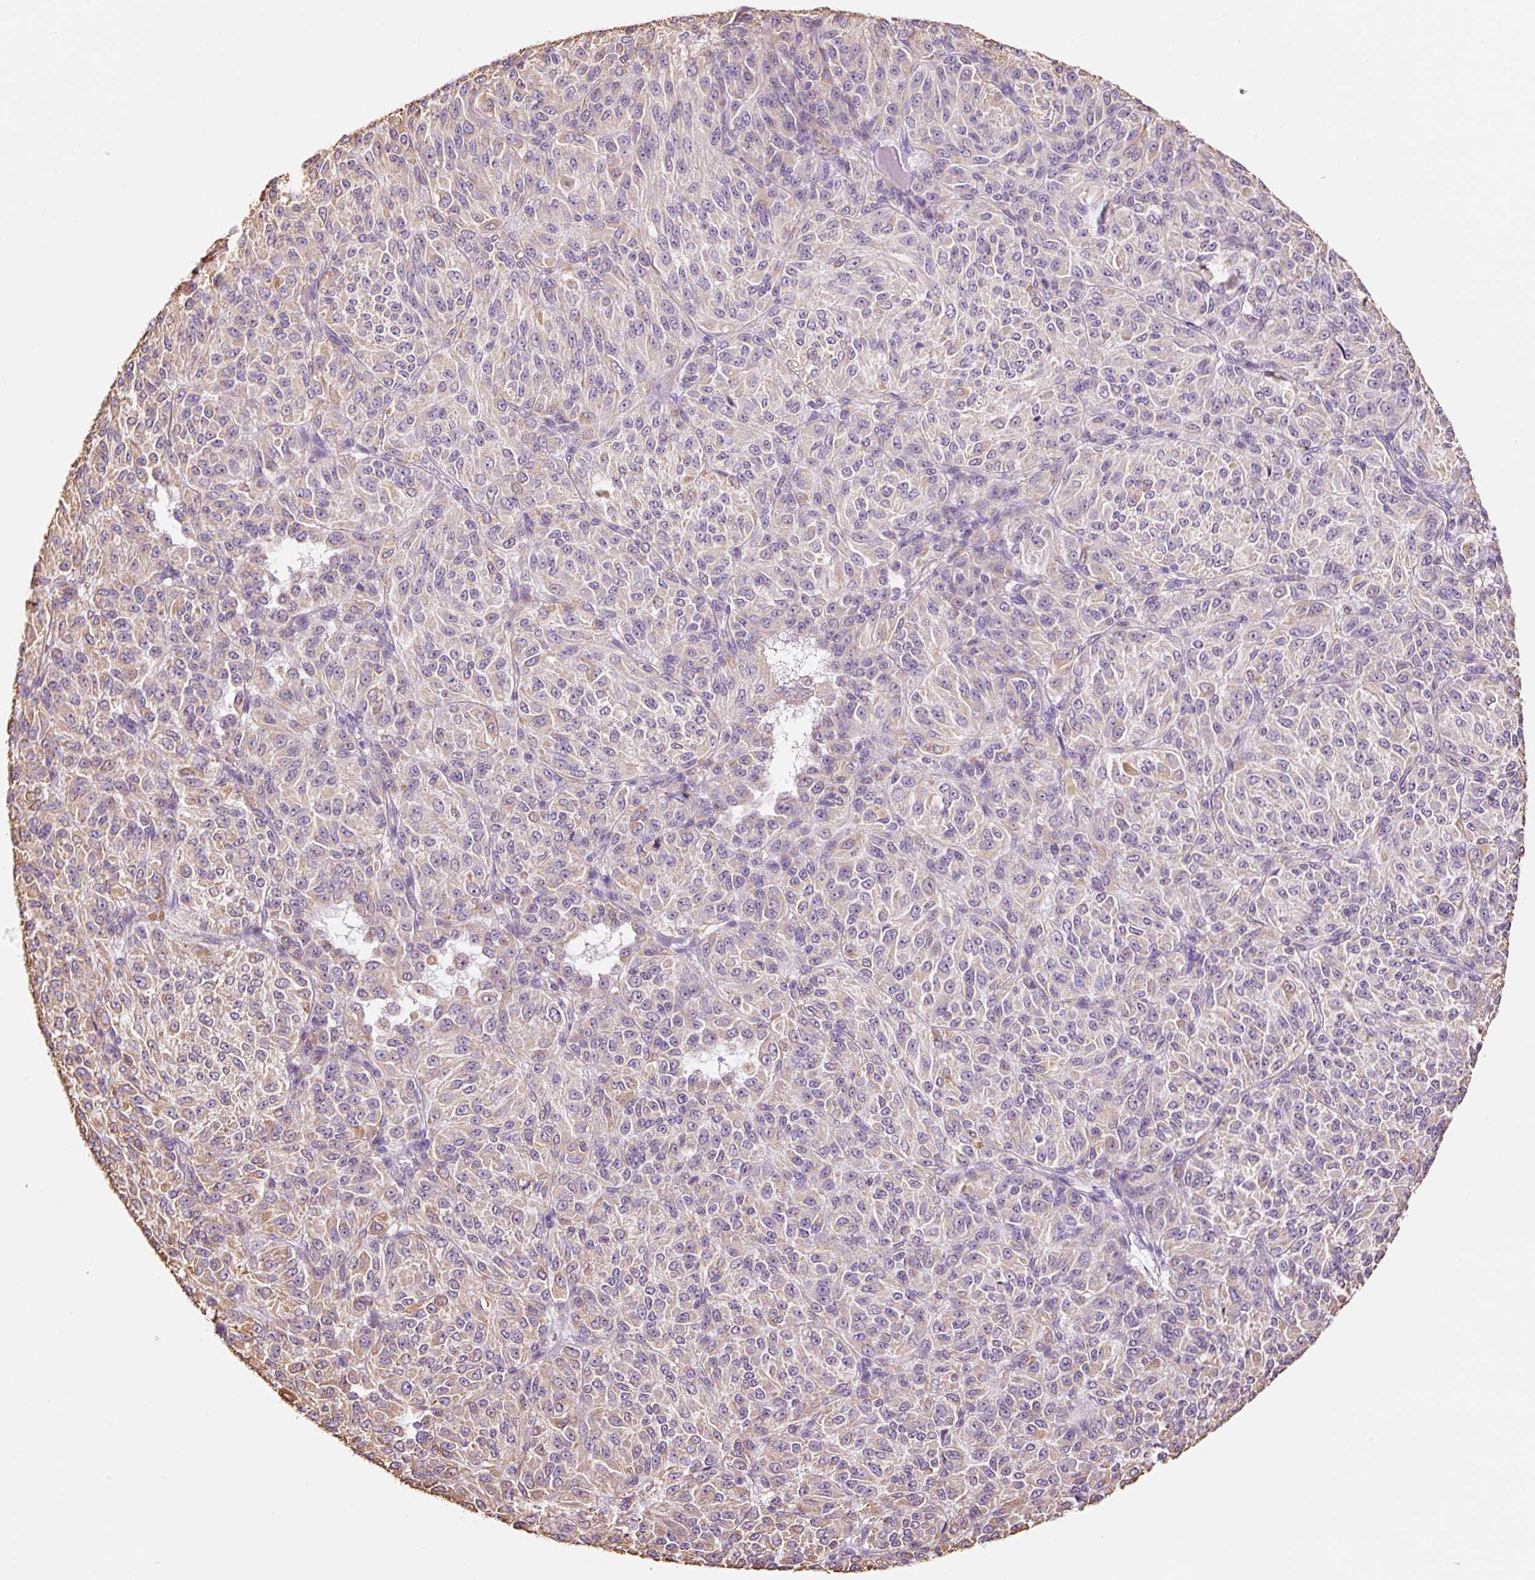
{"staining": {"intensity": "weak", "quantity": "25%-75%", "location": "cytoplasmic/membranous"}, "tissue": "melanoma", "cell_type": "Tumor cells", "image_type": "cancer", "snomed": [{"axis": "morphology", "description": "Malignant melanoma, Metastatic site"}, {"axis": "topography", "description": "Brain"}], "caption": "IHC micrograph of human melanoma stained for a protein (brown), which shows low levels of weak cytoplasmic/membranous expression in approximately 25%-75% of tumor cells.", "gene": "GCG", "patient": {"sex": "female", "age": 56}}